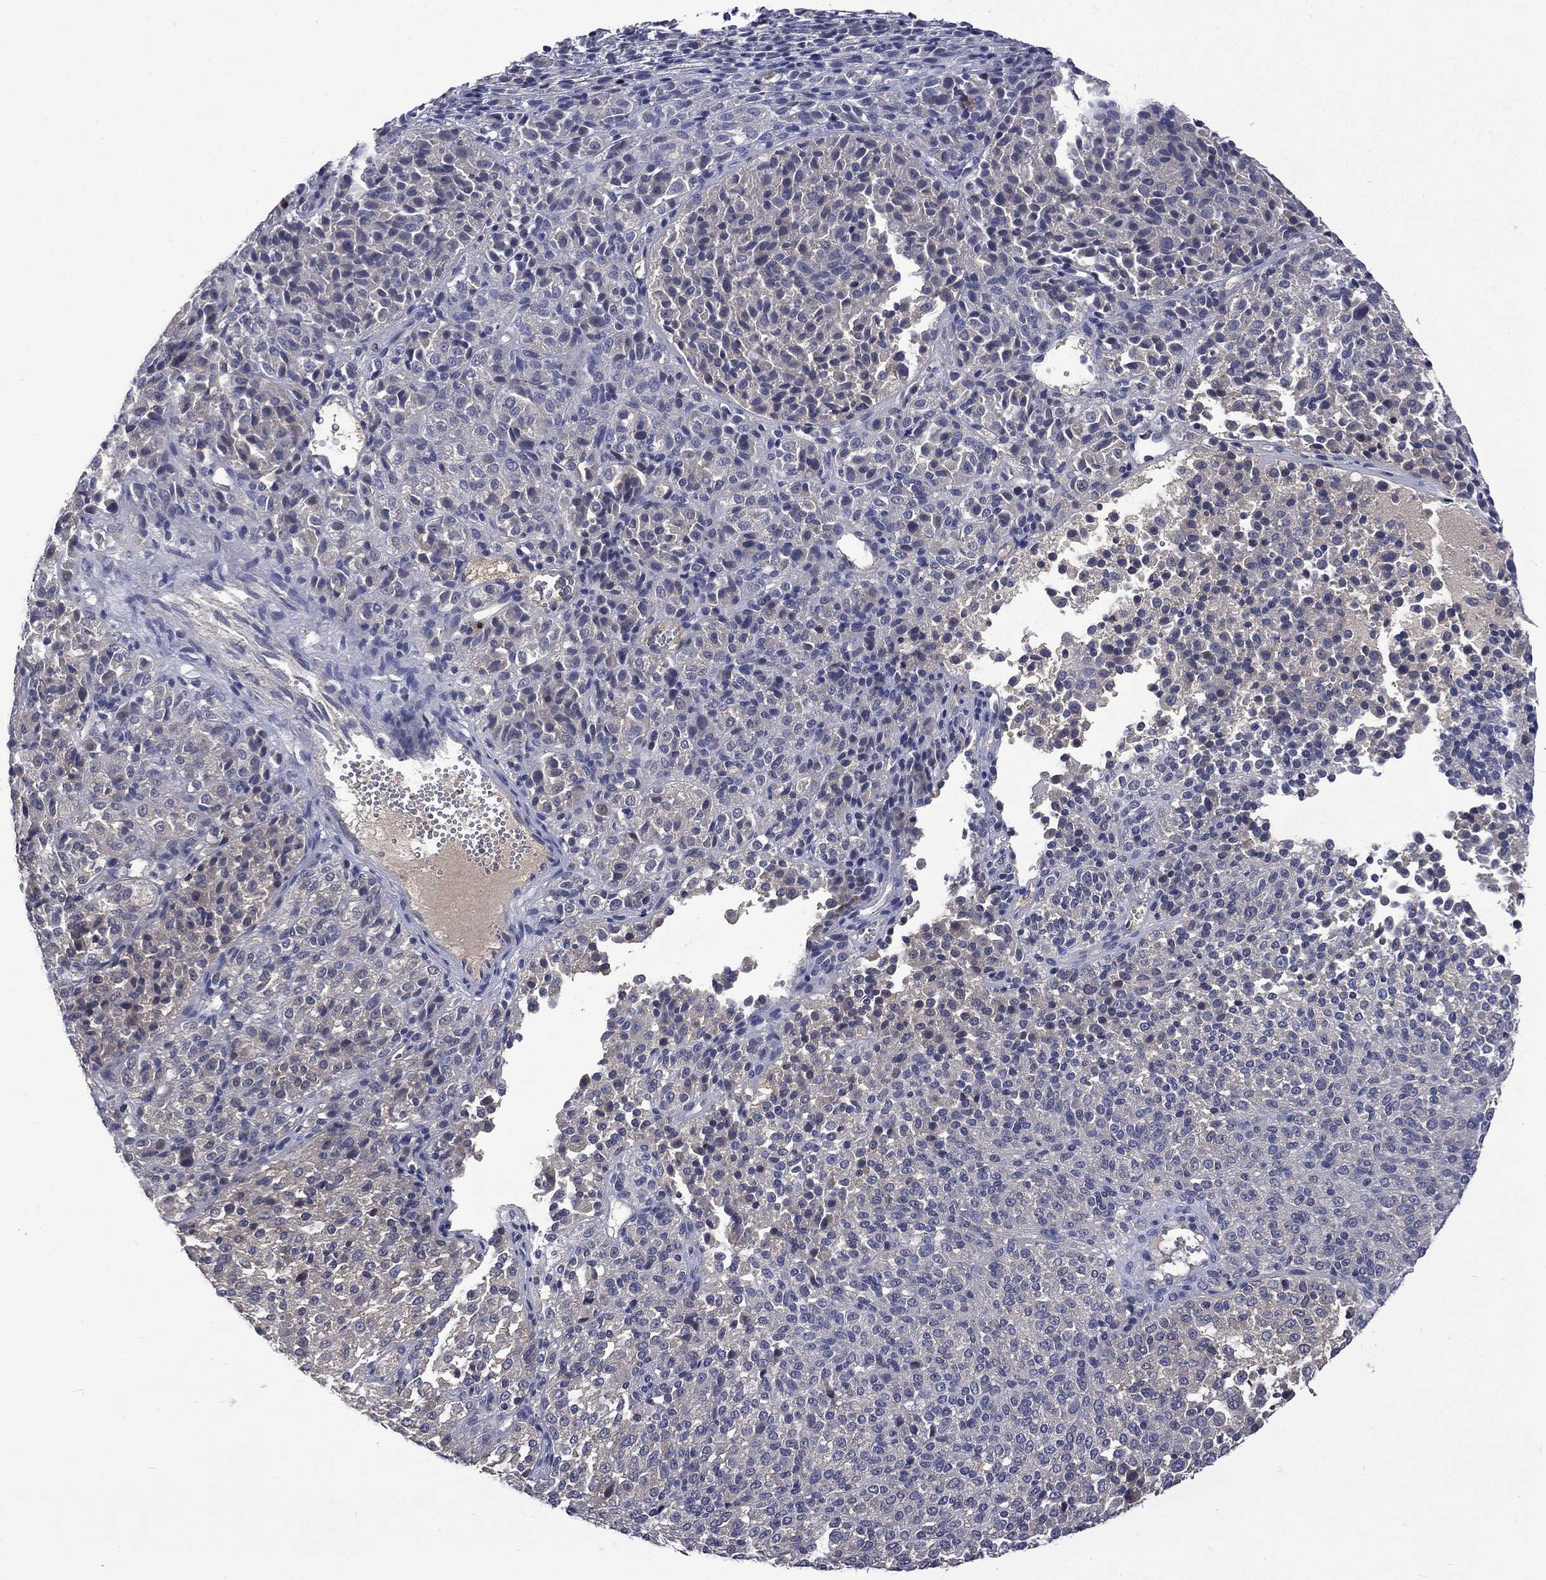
{"staining": {"intensity": "negative", "quantity": "none", "location": "none"}, "tissue": "melanoma", "cell_type": "Tumor cells", "image_type": "cancer", "snomed": [{"axis": "morphology", "description": "Malignant melanoma, Metastatic site"}, {"axis": "topography", "description": "Brain"}], "caption": "This is an IHC histopathology image of human malignant melanoma (metastatic site). There is no staining in tumor cells.", "gene": "CA12", "patient": {"sex": "female", "age": 56}}